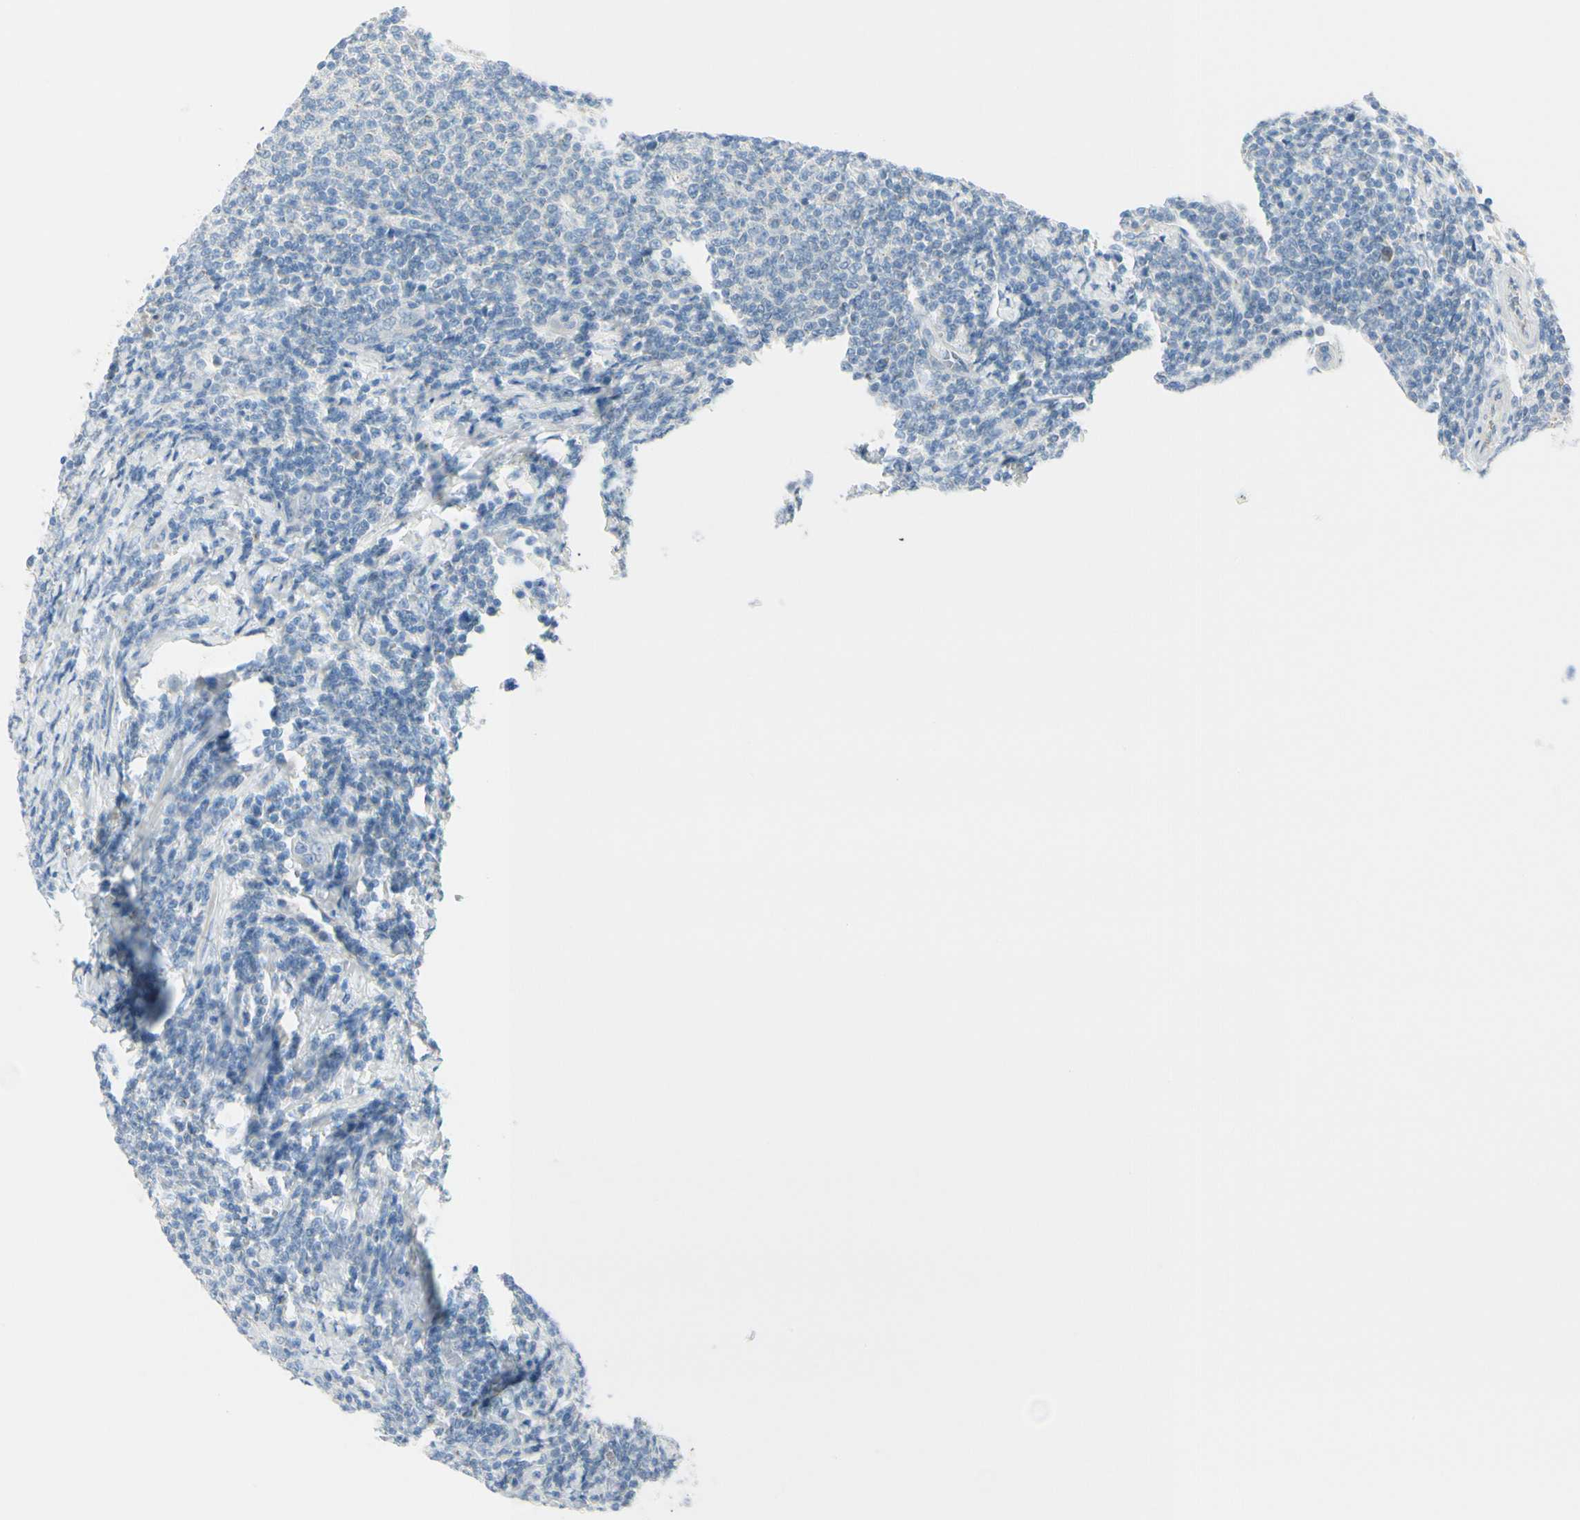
{"staining": {"intensity": "negative", "quantity": "none", "location": "none"}, "tissue": "lymphoma", "cell_type": "Tumor cells", "image_type": "cancer", "snomed": [{"axis": "morphology", "description": "Malignant lymphoma, non-Hodgkin's type, Low grade"}, {"axis": "topography", "description": "Lymph node"}], "caption": "This is an IHC image of human lymphoma. There is no positivity in tumor cells.", "gene": "GALNT5", "patient": {"sex": "male", "age": 66}}